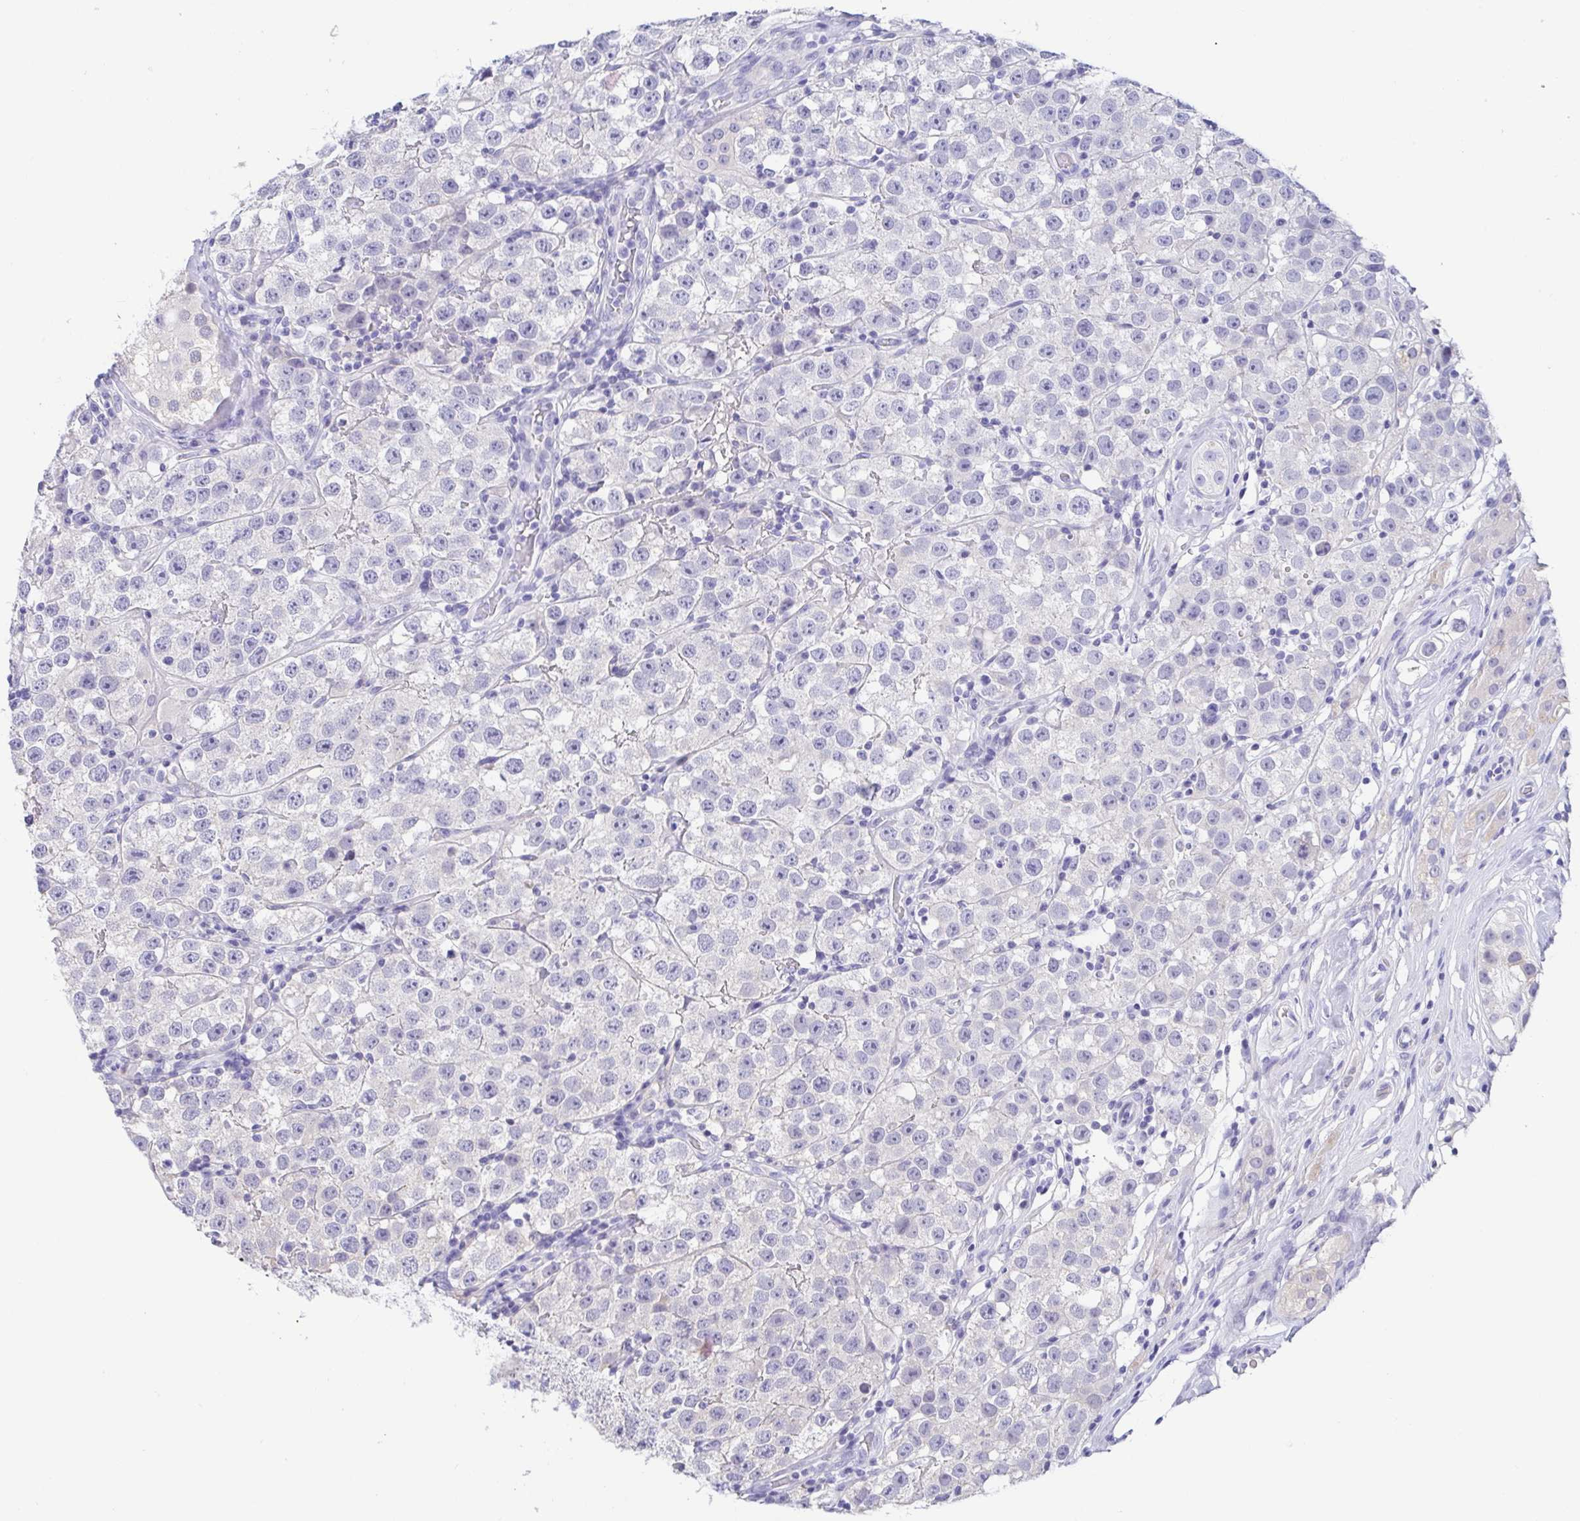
{"staining": {"intensity": "negative", "quantity": "none", "location": "none"}, "tissue": "testis cancer", "cell_type": "Tumor cells", "image_type": "cancer", "snomed": [{"axis": "morphology", "description": "Seminoma, NOS"}, {"axis": "topography", "description": "Testis"}], "caption": "Tumor cells show no significant protein expression in testis cancer (seminoma).", "gene": "TREH", "patient": {"sex": "male", "age": 34}}